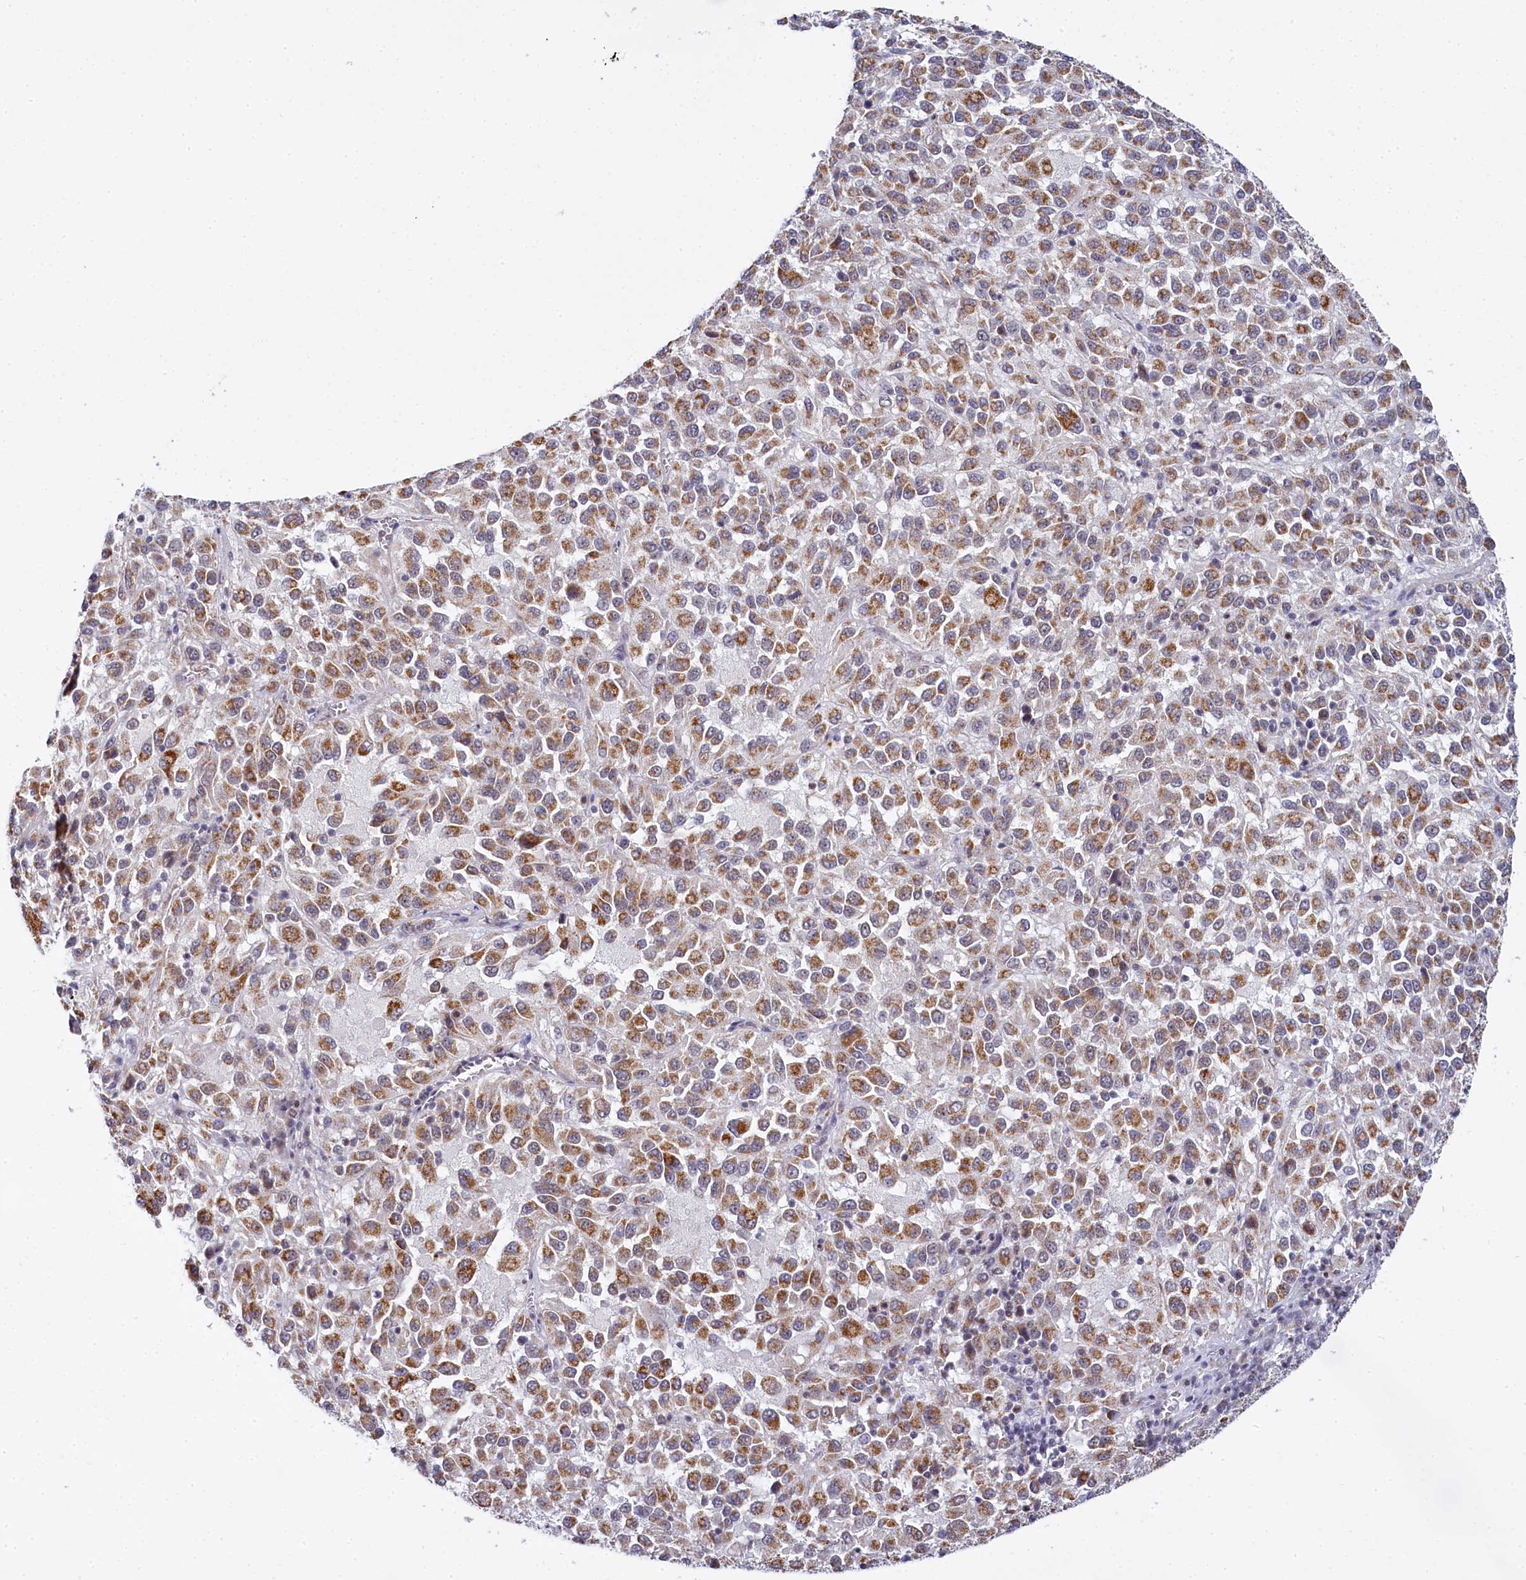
{"staining": {"intensity": "moderate", "quantity": ">75%", "location": "cytoplasmic/membranous"}, "tissue": "melanoma", "cell_type": "Tumor cells", "image_type": "cancer", "snomed": [{"axis": "morphology", "description": "Malignant melanoma, Metastatic site"}, {"axis": "topography", "description": "Lung"}], "caption": "IHC staining of malignant melanoma (metastatic site), which demonstrates medium levels of moderate cytoplasmic/membranous staining in about >75% of tumor cells indicating moderate cytoplasmic/membranous protein expression. The staining was performed using DAB (3,3'-diaminobenzidine) (brown) for protein detection and nuclei were counterstained in hematoxylin (blue).", "gene": "PPHLN1", "patient": {"sex": "male", "age": 64}}